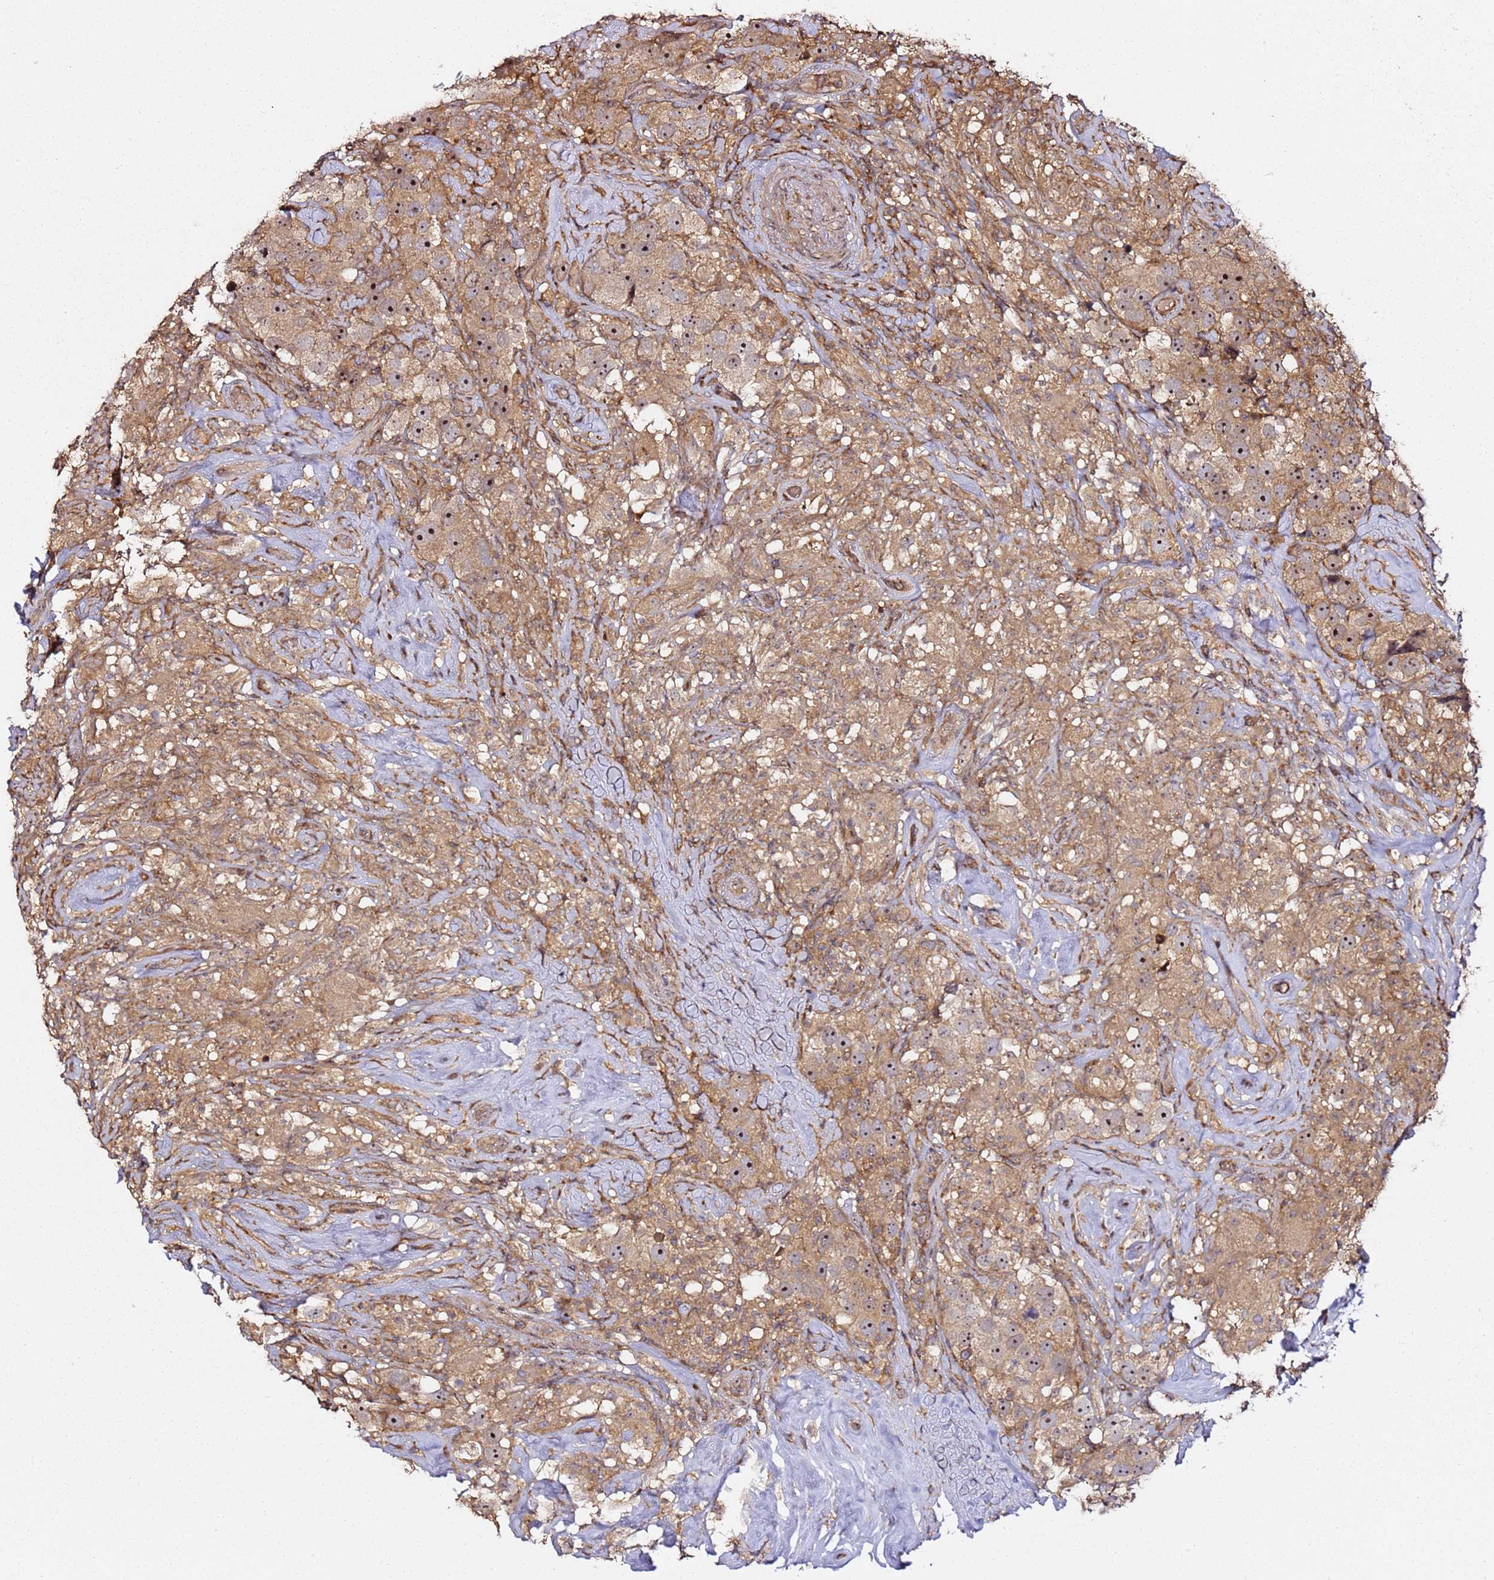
{"staining": {"intensity": "moderate", "quantity": ">75%", "location": "cytoplasmic/membranous,nuclear"}, "tissue": "testis cancer", "cell_type": "Tumor cells", "image_type": "cancer", "snomed": [{"axis": "morphology", "description": "Seminoma, NOS"}, {"axis": "topography", "description": "Testis"}], "caption": "DAB immunohistochemical staining of human seminoma (testis) exhibits moderate cytoplasmic/membranous and nuclear protein positivity in about >75% of tumor cells. (DAB = brown stain, brightfield microscopy at high magnification).", "gene": "PRMT7", "patient": {"sex": "male", "age": 49}}